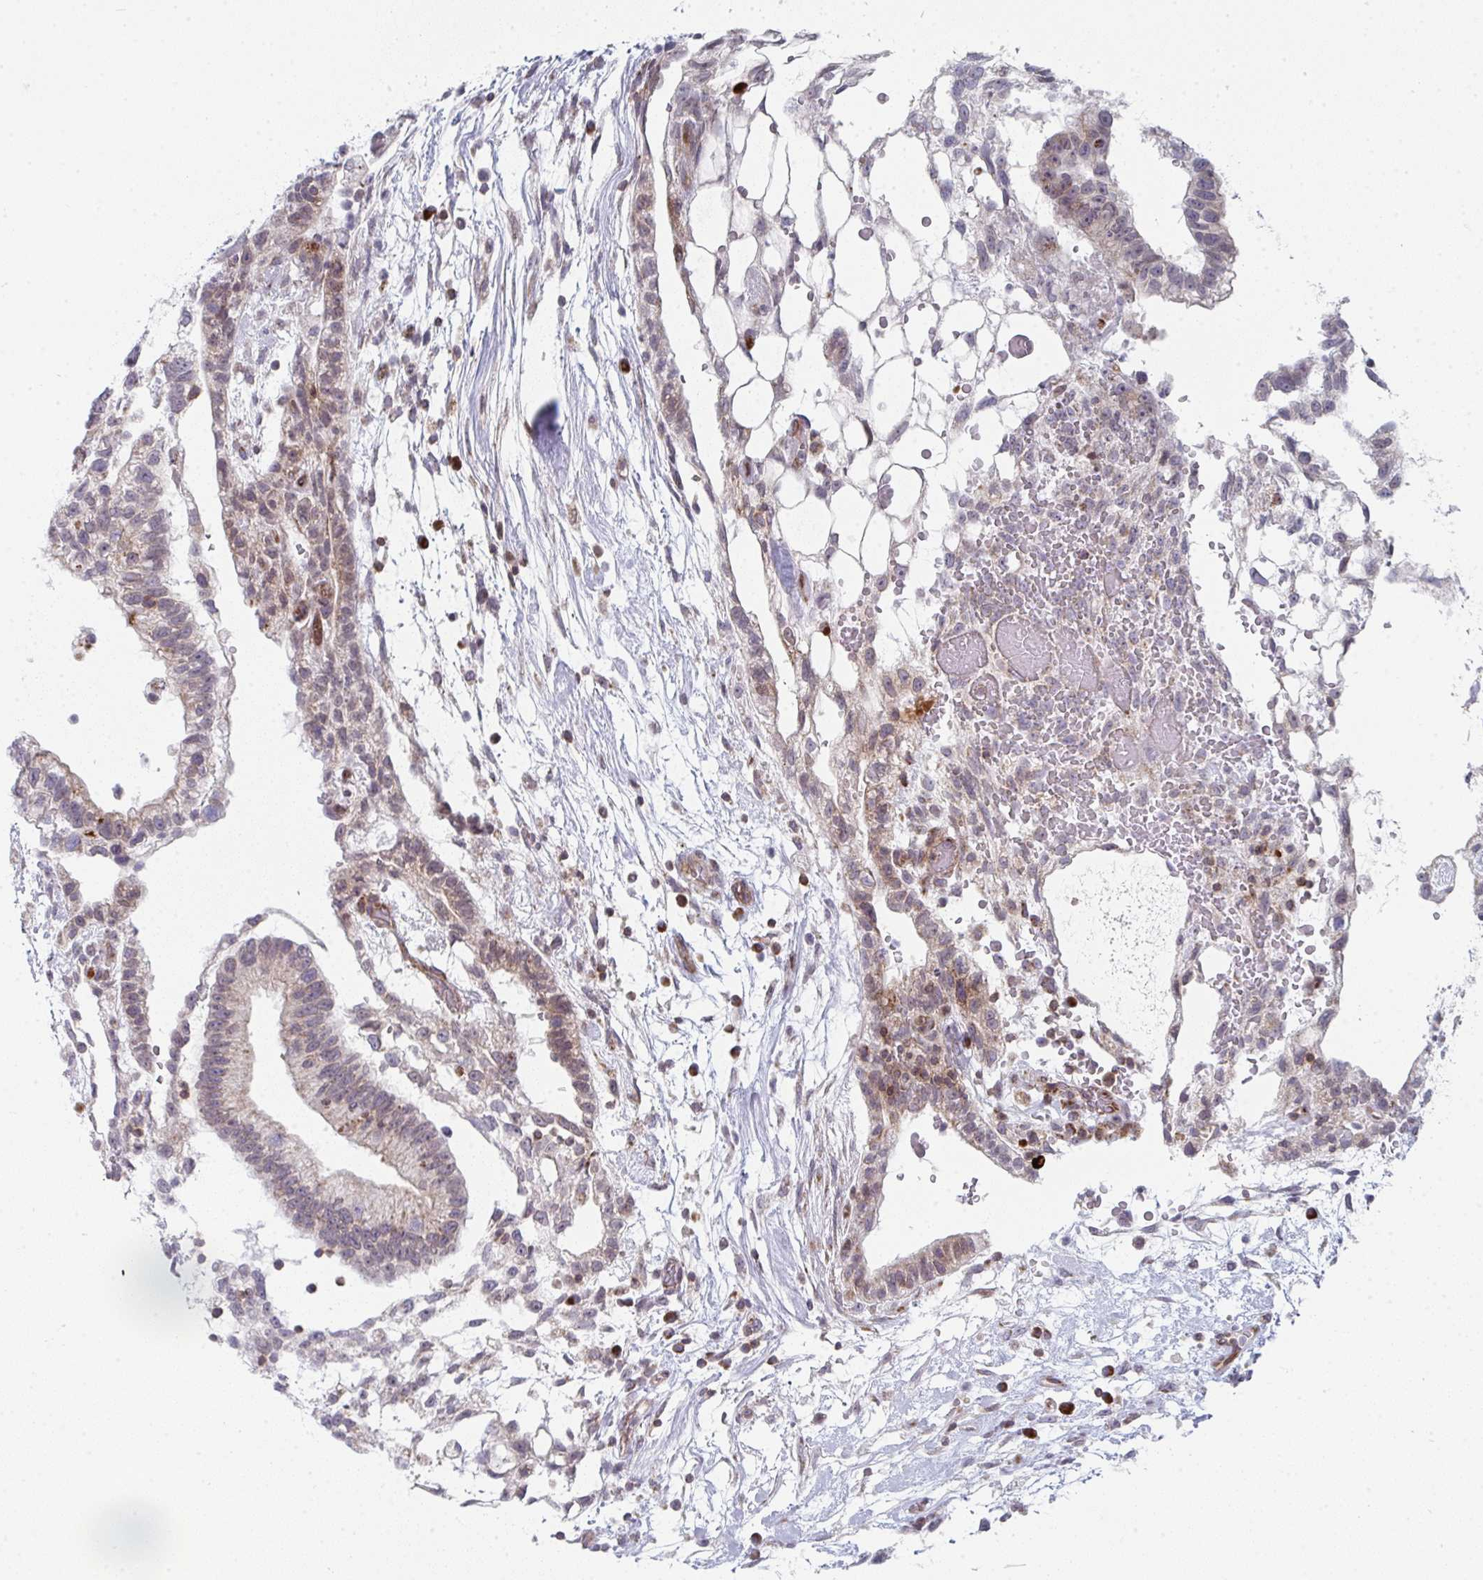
{"staining": {"intensity": "weak", "quantity": "25%-75%", "location": "cytoplasmic/membranous,nuclear"}, "tissue": "testis cancer", "cell_type": "Tumor cells", "image_type": "cancer", "snomed": [{"axis": "morphology", "description": "Carcinoma, Embryonal, NOS"}, {"axis": "topography", "description": "Testis"}], "caption": "Embryonal carcinoma (testis) tissue reveals weak cytoplasmic/membranous and nuclear expression in about 25%-75% of tumor cells, visualized by immunohistochemistry. (DAB (3,3'-diaminobenzidine) IHC with brightfield microscopy, high magnification).", "gene": "PRKCH", "patient": {"sex": "male", "age": 32}}